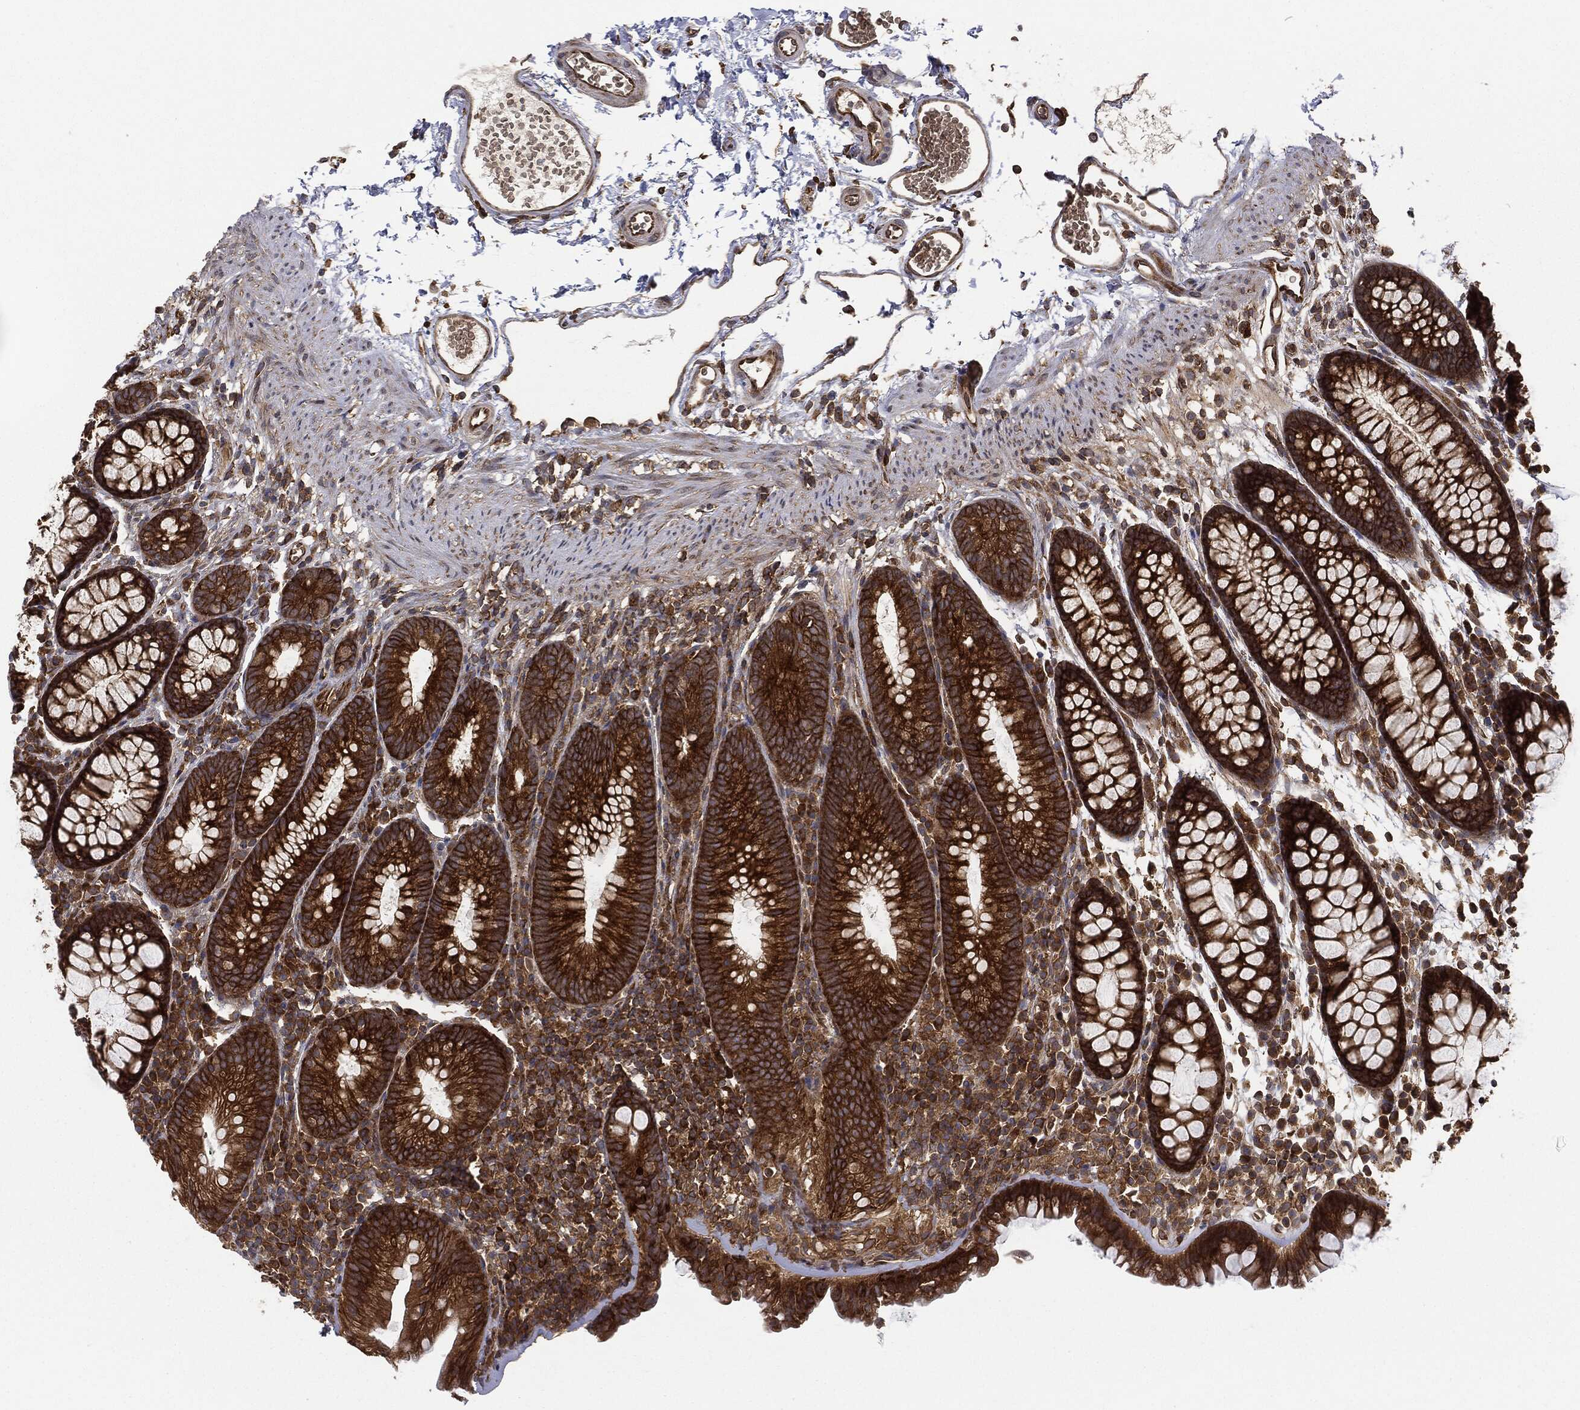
{"staining": {"intensity": "moderate", "quantity": ">75%", "location": "cytoplasmic/membranous"}, "tissue": "colon", "cell_type": "Endothelial cells", "image_type": "normal", "snomed": [{"axis": "morphology", "description": "Normal tissue, NOS"}, {"axis": "topography", "description": "Colon"}], "caption": "A histopathology image of colon stained for a protein shows moderate cytoplasmic/membranous brown staining in endothelial cells.", "gene": "EIF2AK2", "patient": {"sex": "male", "age": 76}}